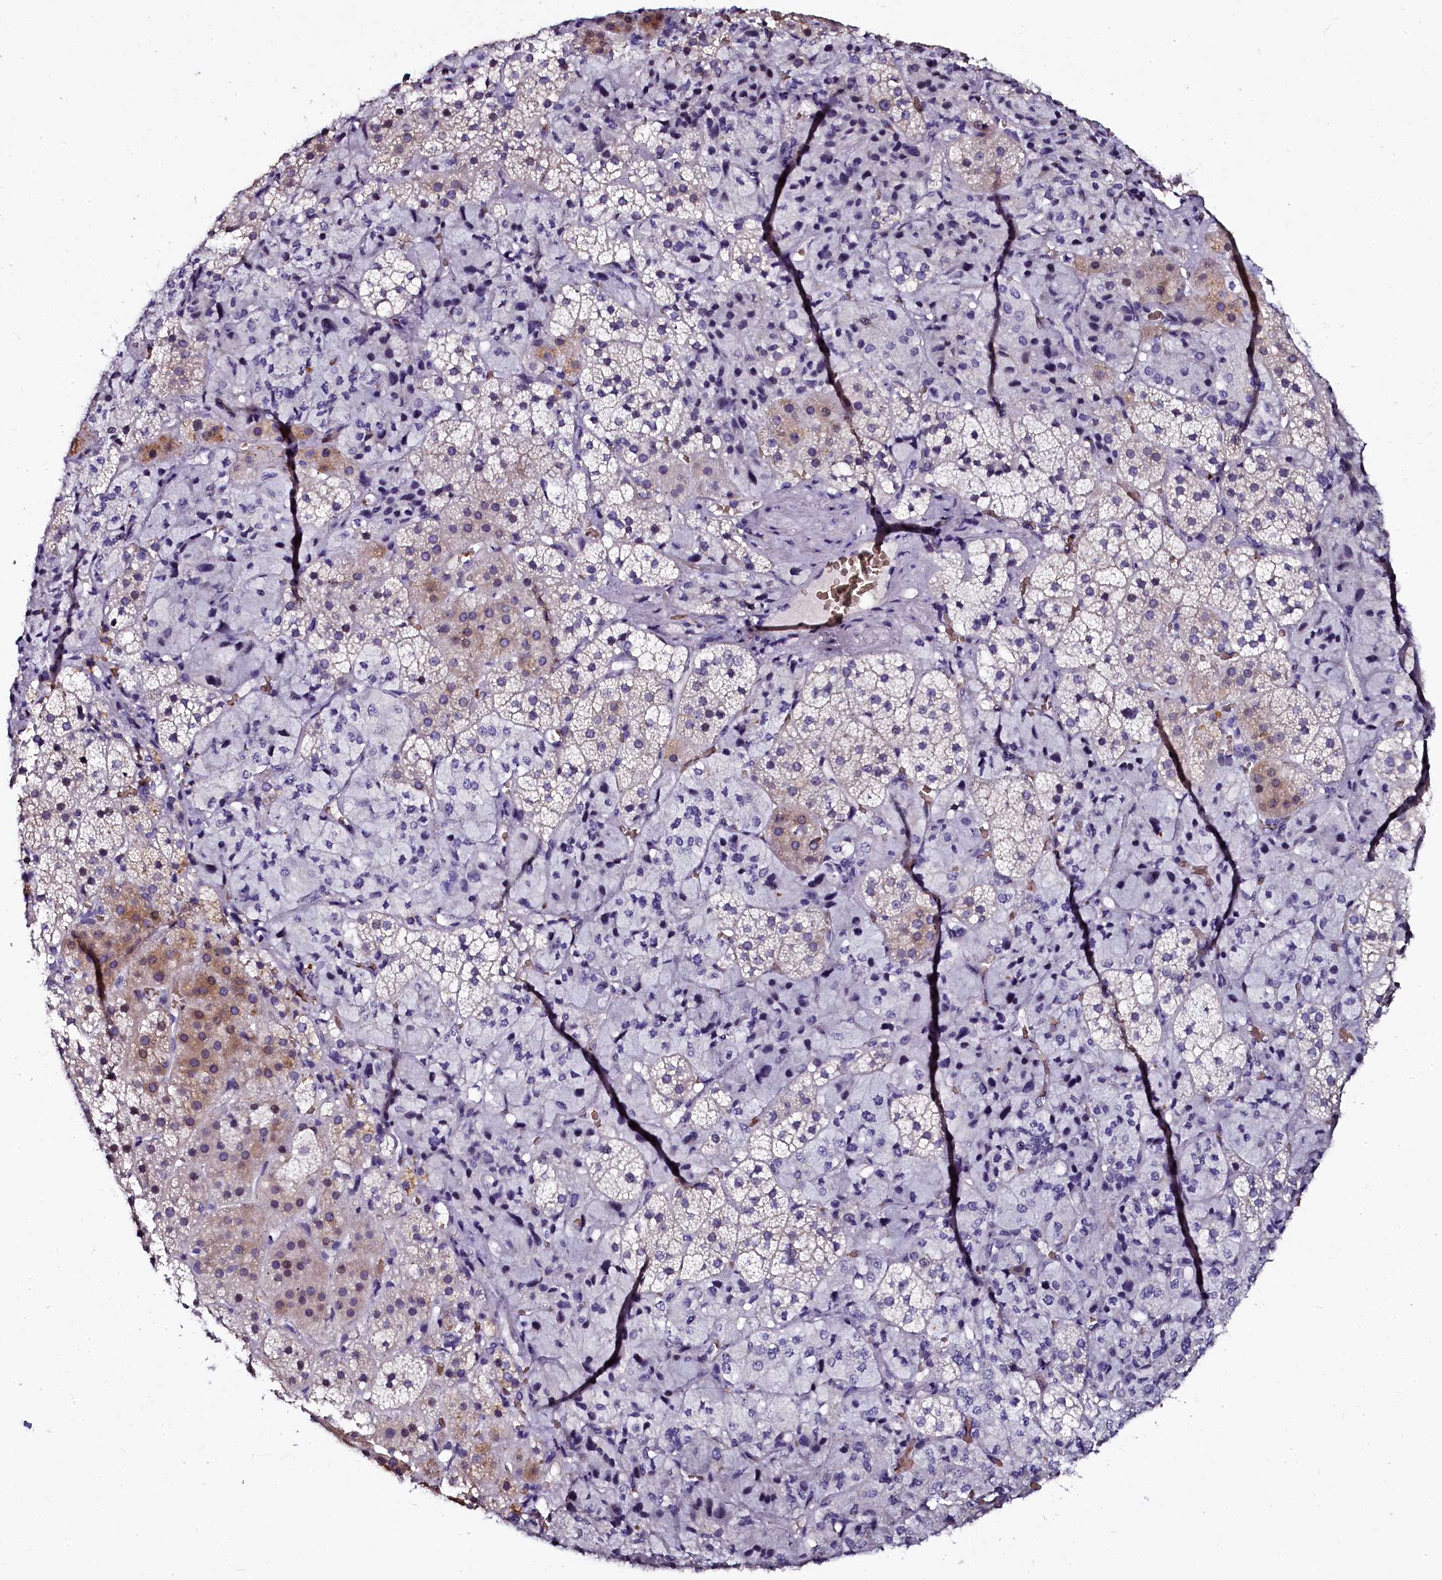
{"staining": {"intensity": "moderate", "quantity": "<25%", "location": "cytoplasmic/membranous"}, "tissue": "adrenal gland", "cell_type": "Glandular cells", "image_type": "normal", "snomed": [{"axis": "morphology", "description": "Normal tissue, NOS"}, {"axis": "topography", "description": "Adrenal gland"}], "caption": "Protein staining exhibits moderate cytoplasmic/membranous staining in about <25% of glandular cells in normal adrenal gland. (IHC, brightfield microscopy, high magnification).", "gene": "CTDSPL2", "patient": {"sex": "female", "age": 44}}